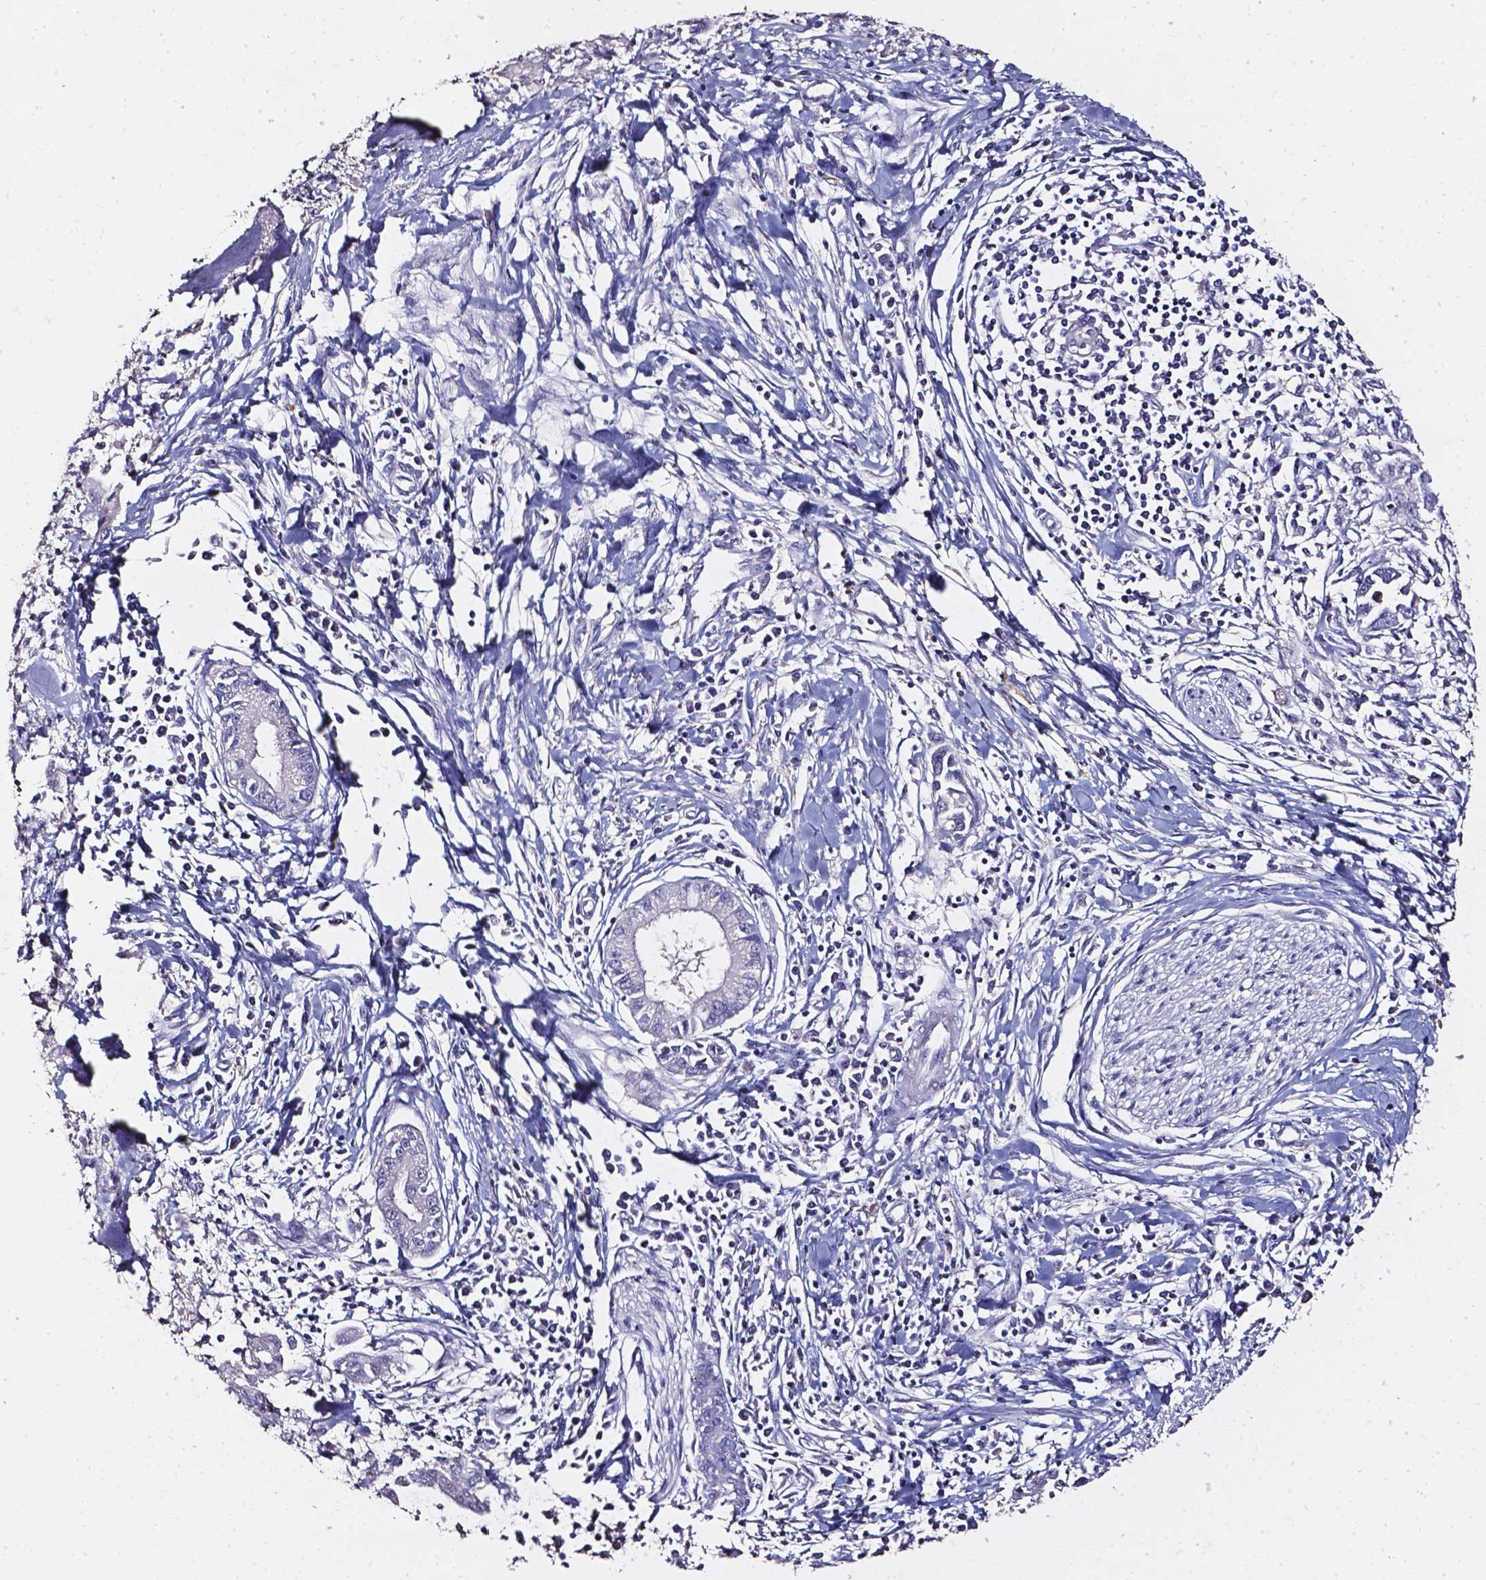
{"staining": {"intensity": "negative", "quantity": "none", "location": "none"}, "tissue": "pancreatic cancer", "cell_type": "Tumor cells", "image_type": "cancer", "snomed": [{"axis": "morphology", "description": "Adenocarcinoma, NOS"}, {"axis": "topography", "description": "Pancreas"}], "caption": "An image of human adenocarcinoma (pancreatic) is negative for staining in tumor cells.", "gene": "AKR1B10", "patient": {"sex": "male", "age": 72}}